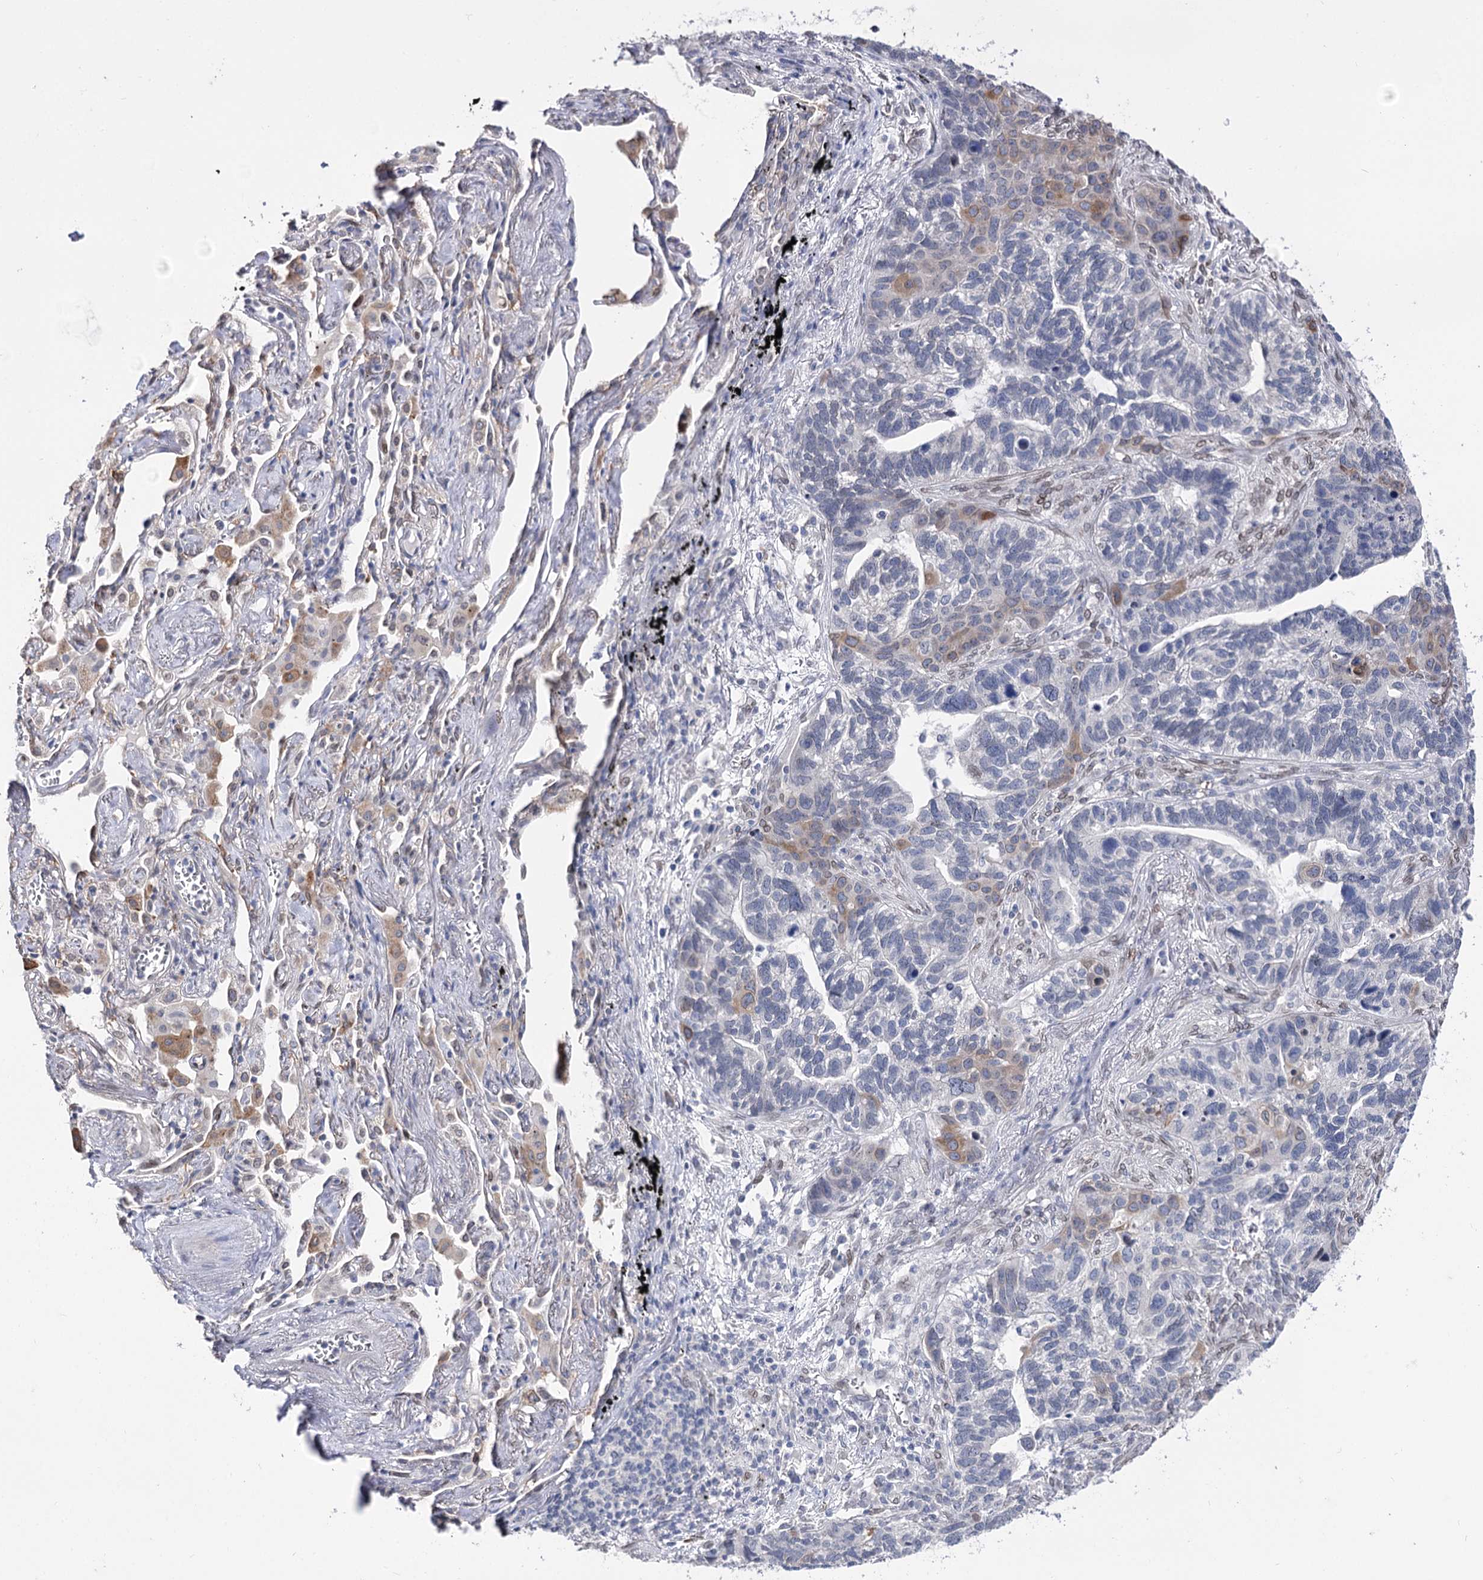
{"staining": {"intensity": "moderate", "quantity": "25%-75%", "location": "cytoplasmic/membranous,nuclear"}, "tissue": "lung cancer", "cell_type": "Tumor cells", "image_type": "cancer", "snomed": [{"axis": "morphology", "description": "Adenocarcinoma, NOS"}, {"axis": "topography", "description": "Lung"}], "caption": "Immunohistochemical staining of lung adenocarcinoma exhibits medium levels of moderate cytoplasmic/membranous and nuclear protein staining in approximately 25%-75% of tumor cells.", "gene": "TMEM201", "patient": {"sex": "male", "age": 67}}